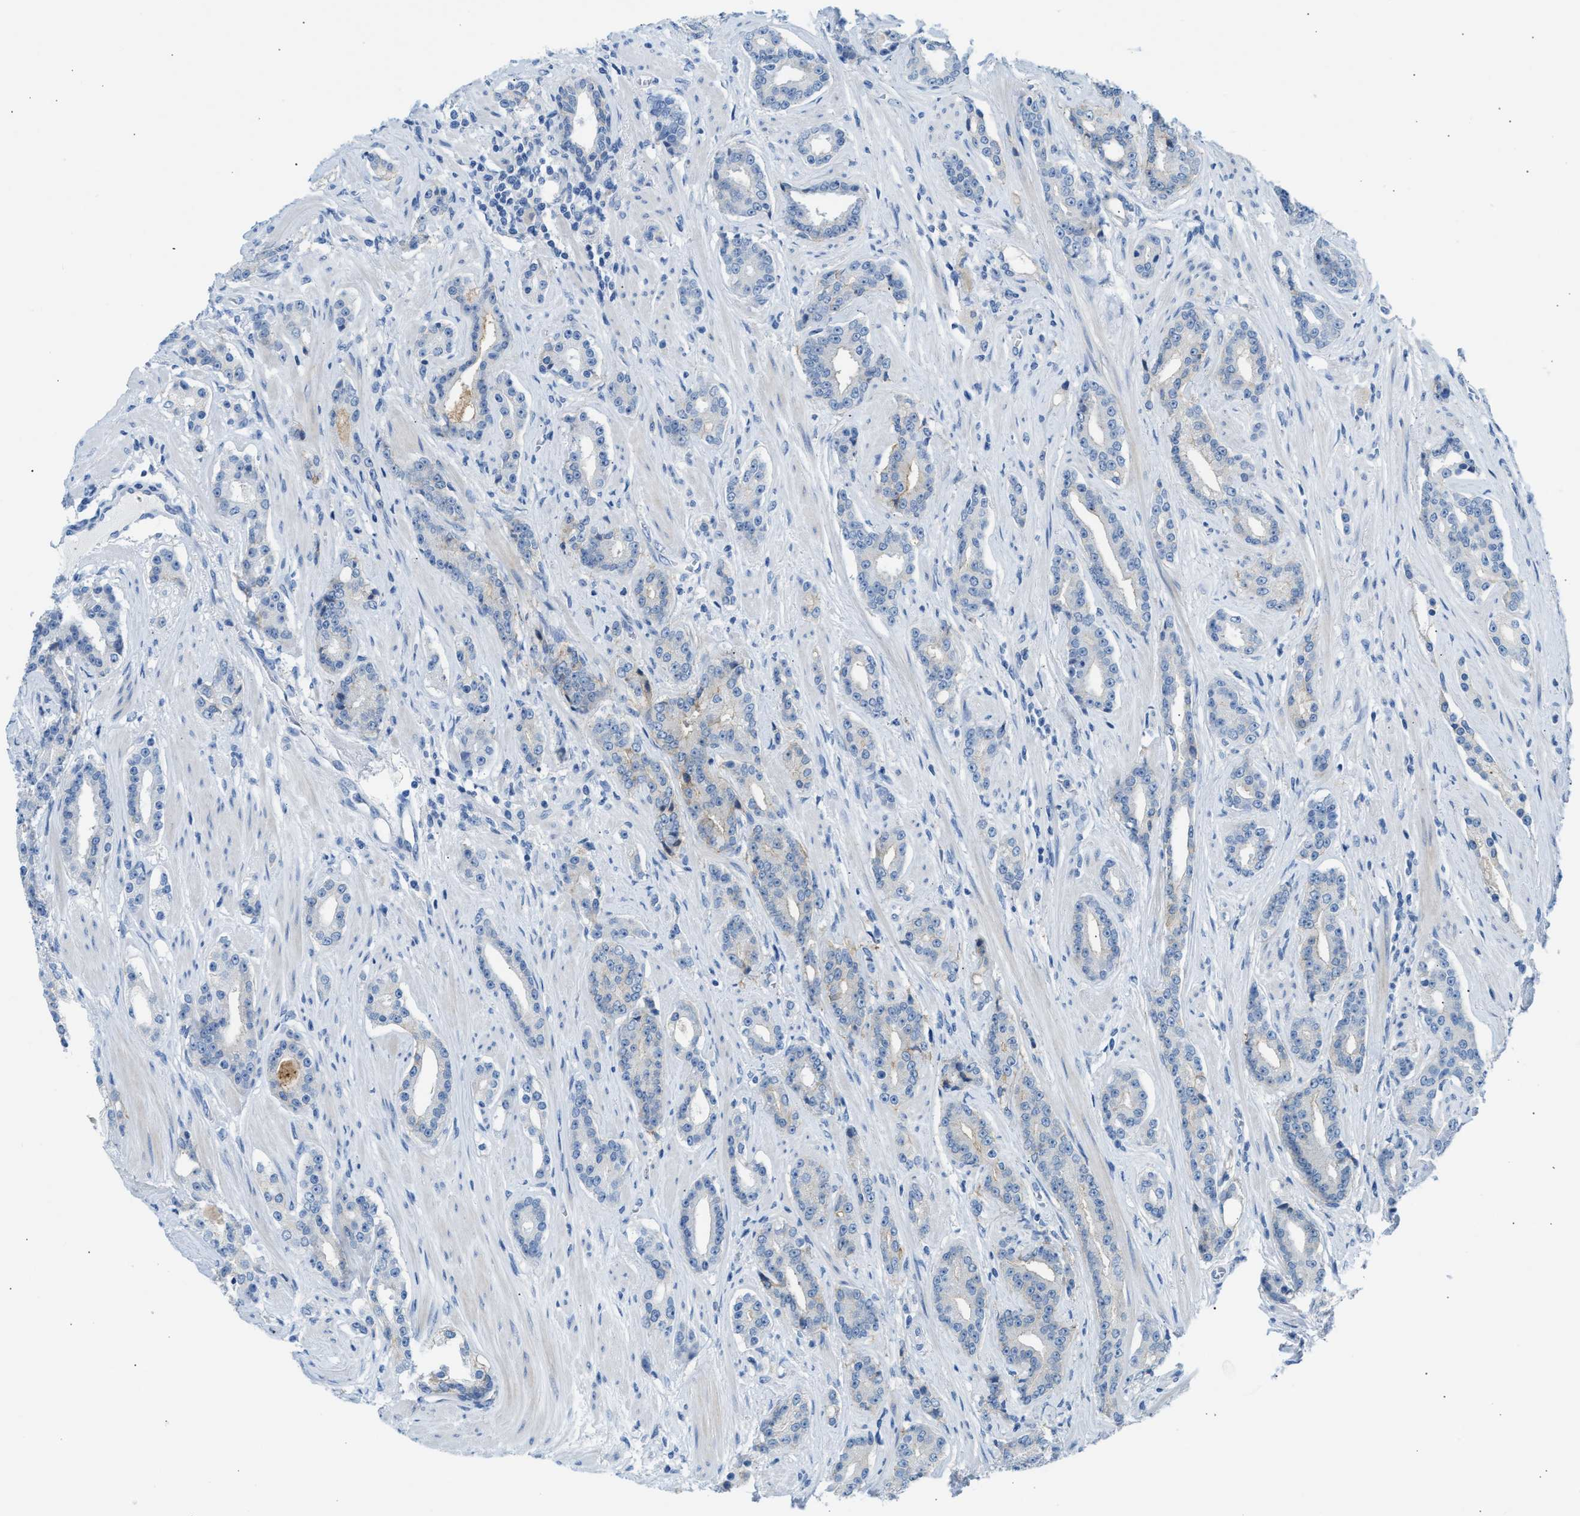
{"staining": {"intensity": "negative", "quantity": "none", "location": "none"}, "tissue": "prostate cancer", "cell_type": "Tumor cells", "image_type": "cancer", "snomed": [{"axis": "morphology", "description": "Adenocarcinoma, High grade"}, {"axis": "topography", "description": "Prostate"}], "caption": "Image shows no protein staining in tumor cells of high-grade adenocarcinoma (prostate) tissue.", "gene": "ERBB2", "patient": {"sex": "male", "age": 71}}